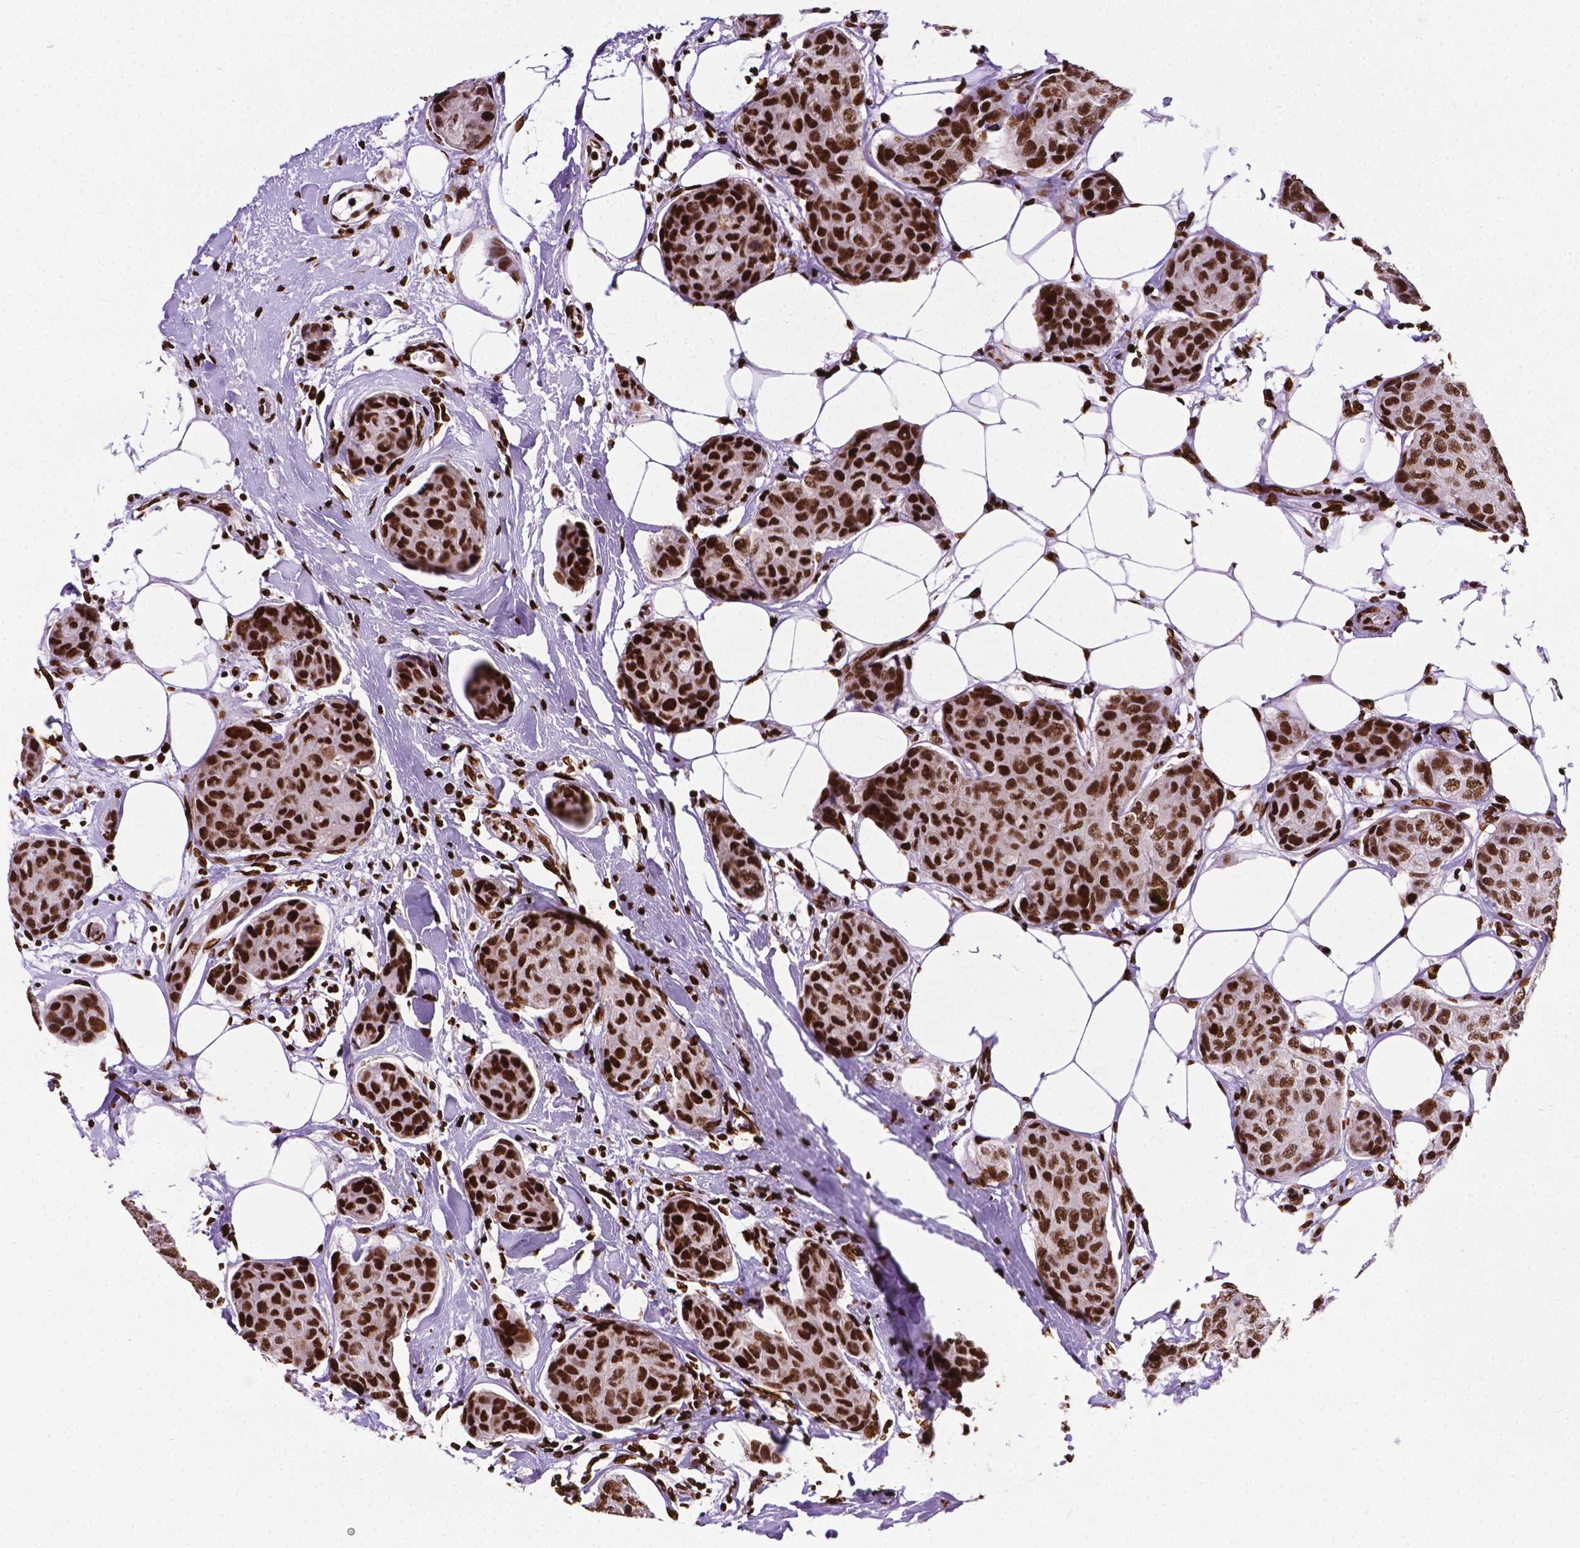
{"staining": {"intensity": "strong", "quantity": ">75%", "location": "nuclear"}, "tissue": "breast cancer", "cell_type": "Tumor cells", "image_type": "cancer", "snomed": [{"axis": "morphology", "description": "Duct carcinoma"}, {"axis": "topography", "description": "Breast"}], "caption": "Immunohistochemistry (IHC) (DAB) staining of human intraductal carcinoma (breast) demonstrates strong nuclear protein positivity in about >75% of tumor cells. (DAB IHC, brown staining for protein, blue staining for nuclei).", "gene": "SMIM5", "patient": {"sex": "female", "age": 80}}